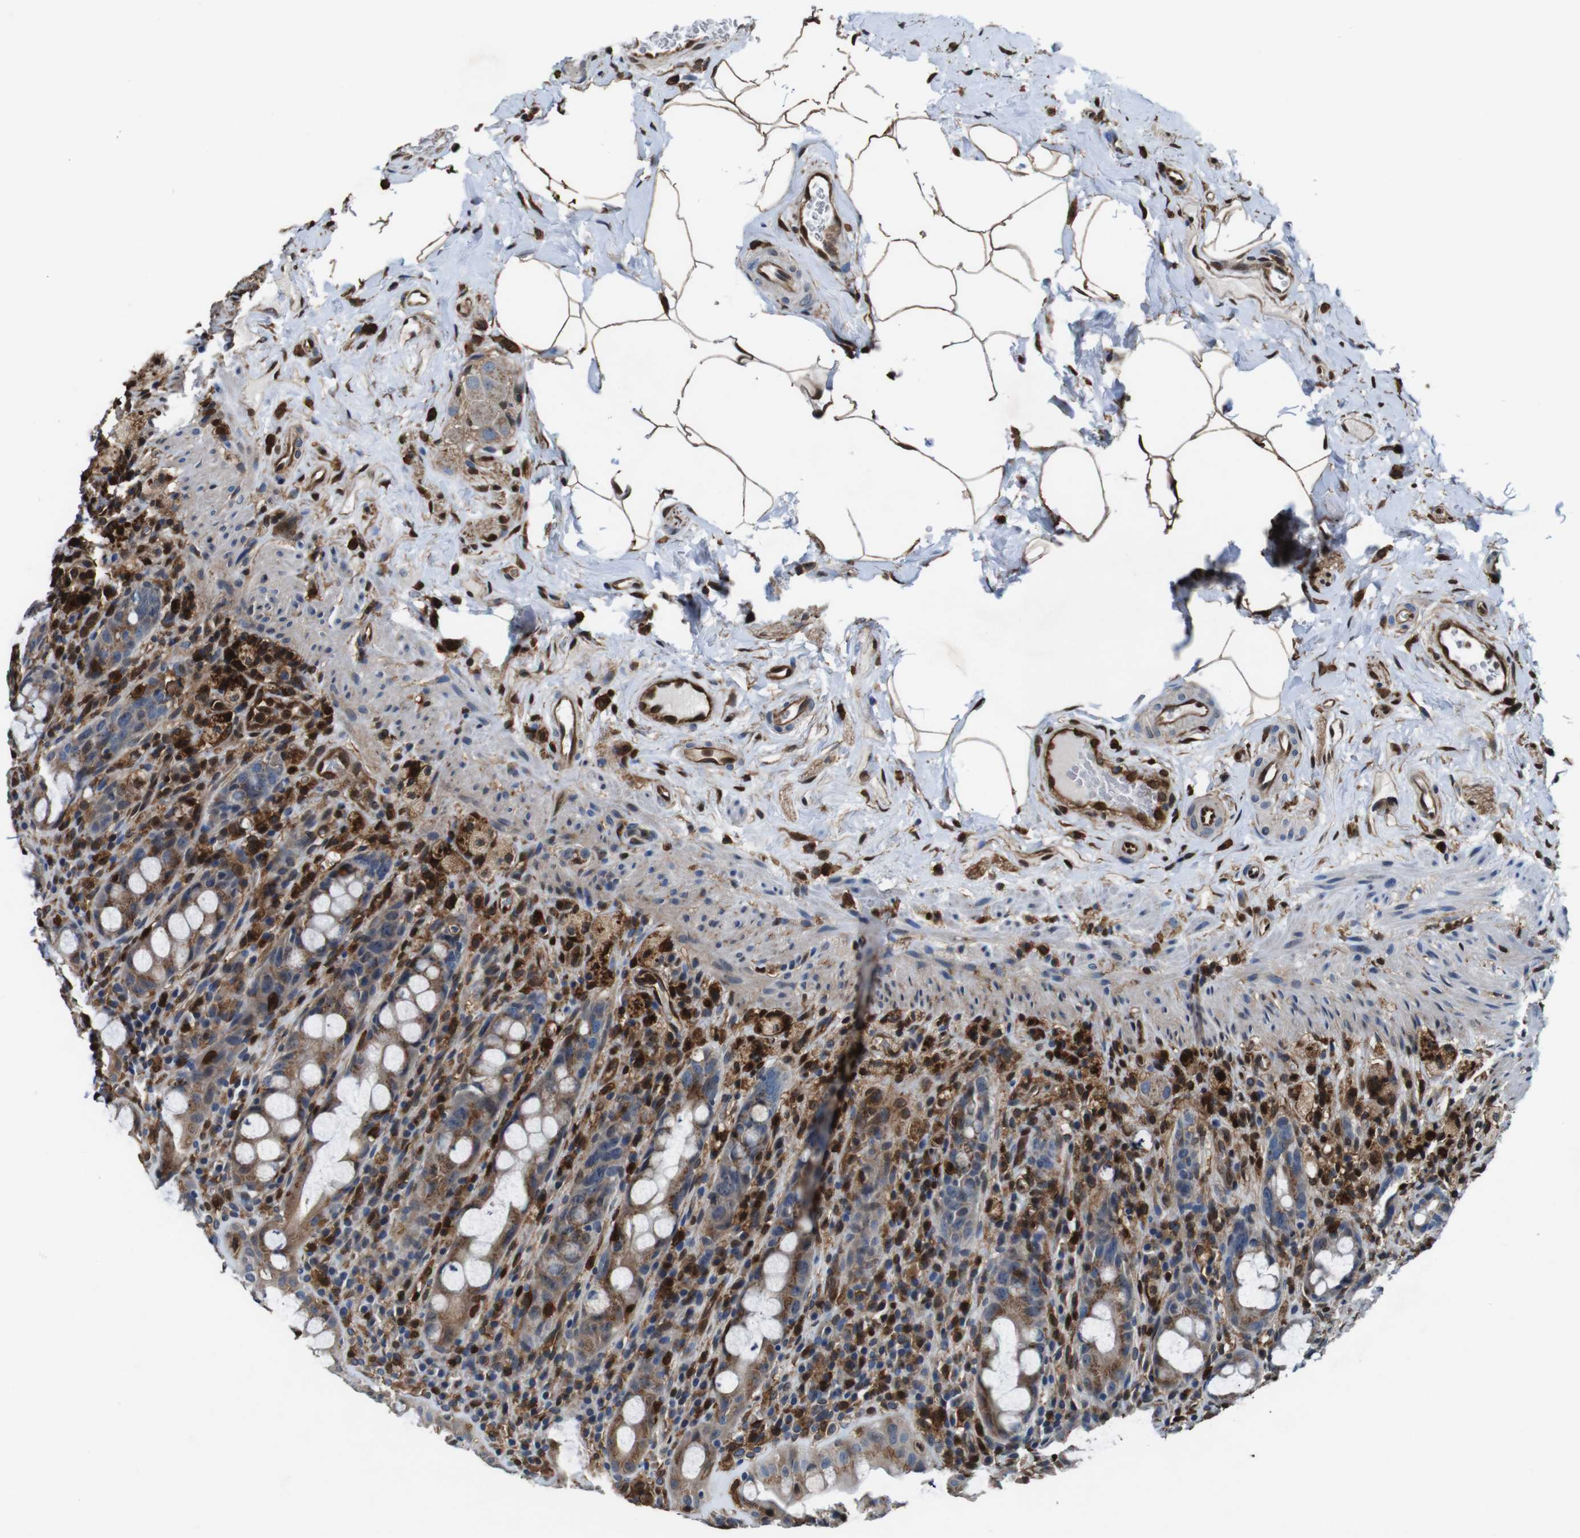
{"staining": {"intensity": "moderate", "quantity": ">75%", "location": "cytoplasmic/membranous"}, "tissue": "rectum", "cell_type": "Glandular cells", "image_type": "normal", "snomed": [{"axis": "morphology", "description": "Normal tissue, NOS"}, {"axis": "topography", "description": "Rectum"}], "caption": "Moderate cytoplasmic/membranous expression for a protein is seen in approximately >75% of glandular cells of unremarkable rectum using immunohistochemistry.", "gene": "ANXA1", "patient": {"sex": "male", "age": 44}}